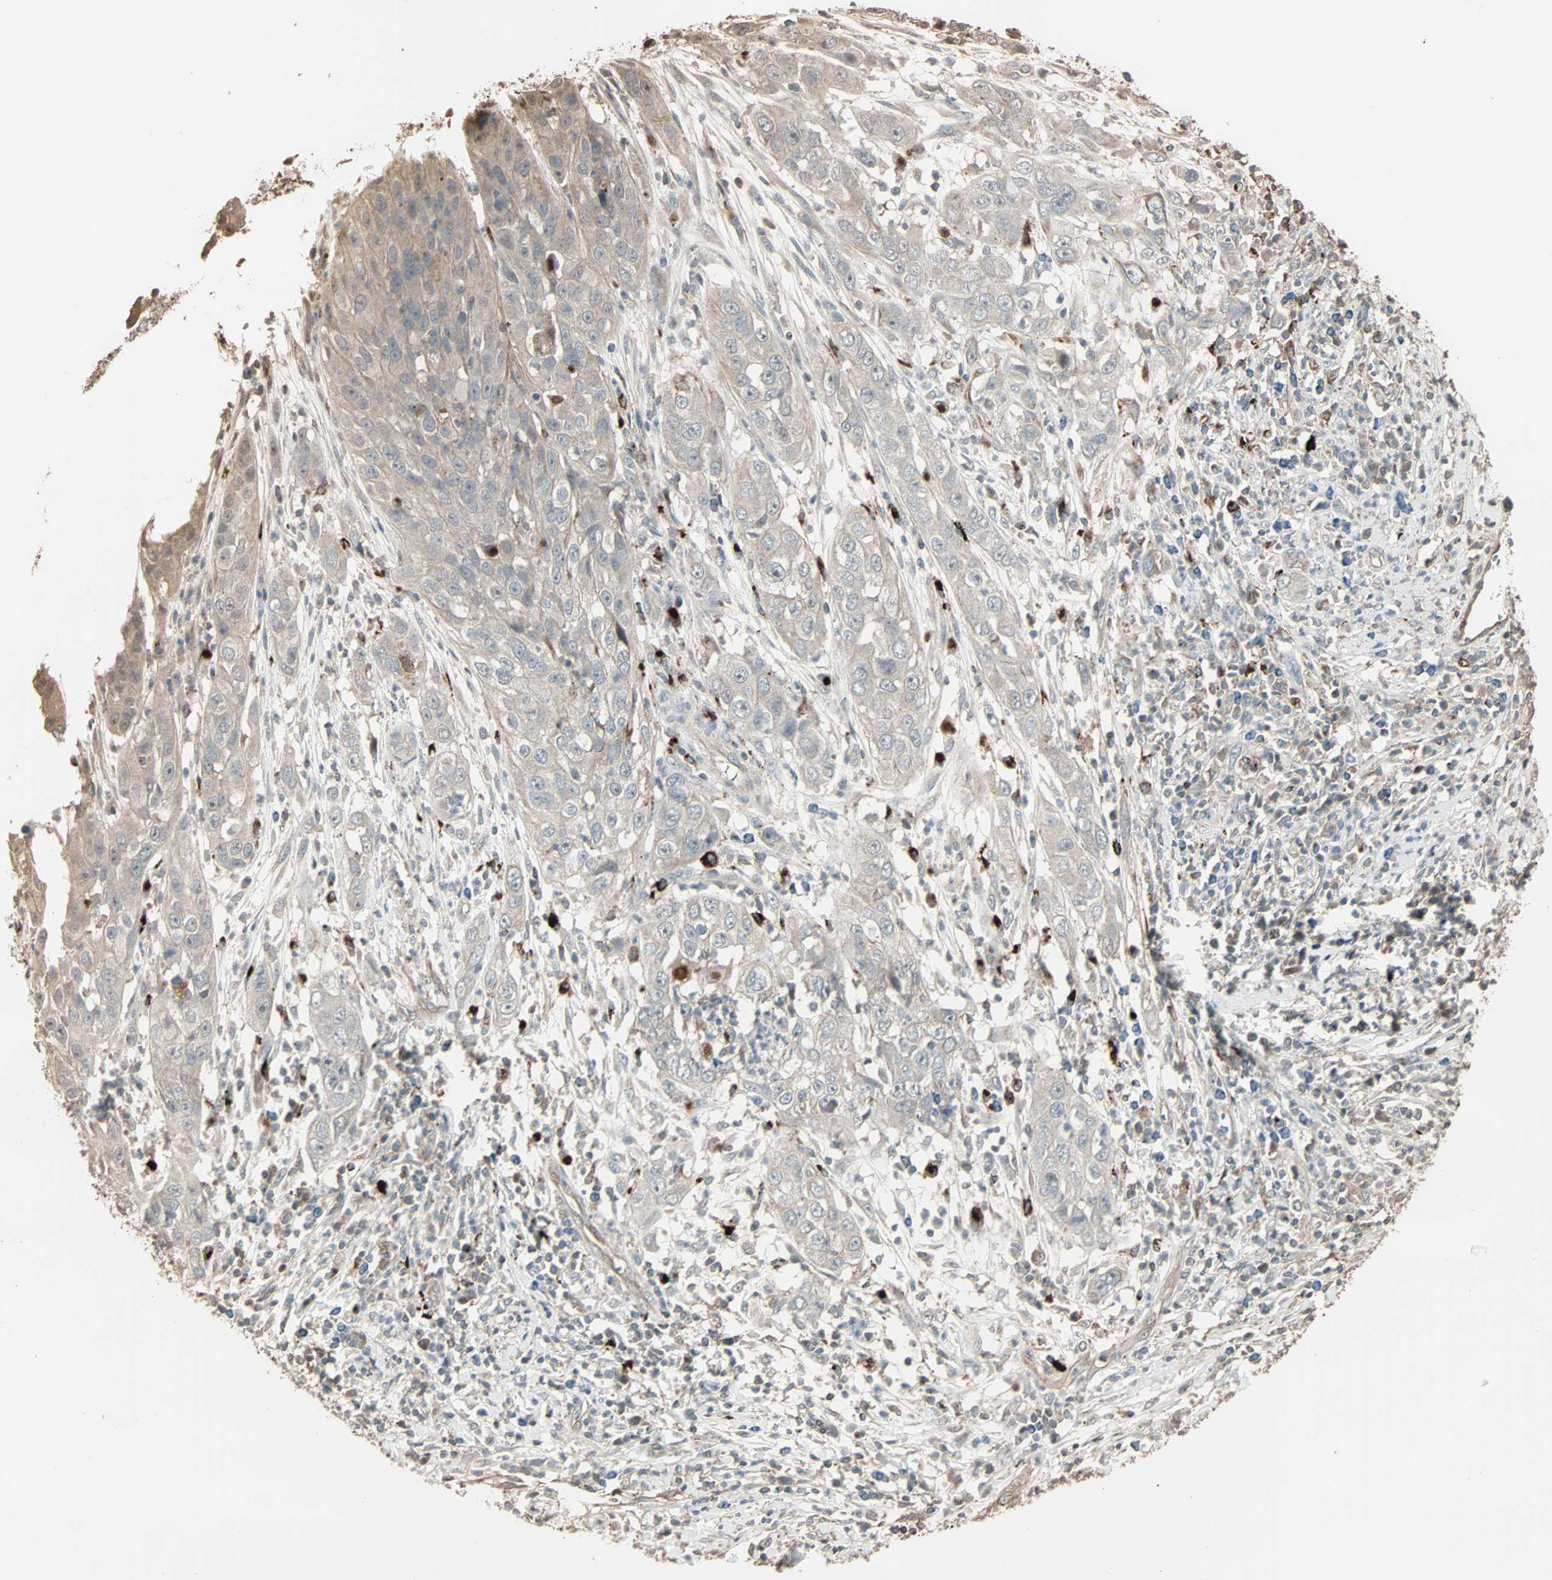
{"staining": {"intensity": "weak", "quantity": "25%-75%", "location": "cytoplasmic/membranous"}, "tissue": "cervical cancer", "cell_type": "Tumor cells", "image_type": "cancer", "snomed": [{"axis": "morphology", "description": "Squamous cell carcinoma, NOS"}, {"axis": "topography", "description": "Cervix"}], "caption": "Immunohistochemistry (IHC) micrograph of neoplastic tissue: cervical squamous cell carcinoma stained using immunohistochemistry (IHC) exhibits low levels of weak protein expression localized specifically in the cytoplasmic/membranous of tumor cells, appearing as a cytoplasmic/membranous brown color.", "gene": "CALCRL", "patient": {"sex": "female", "age": 32}}